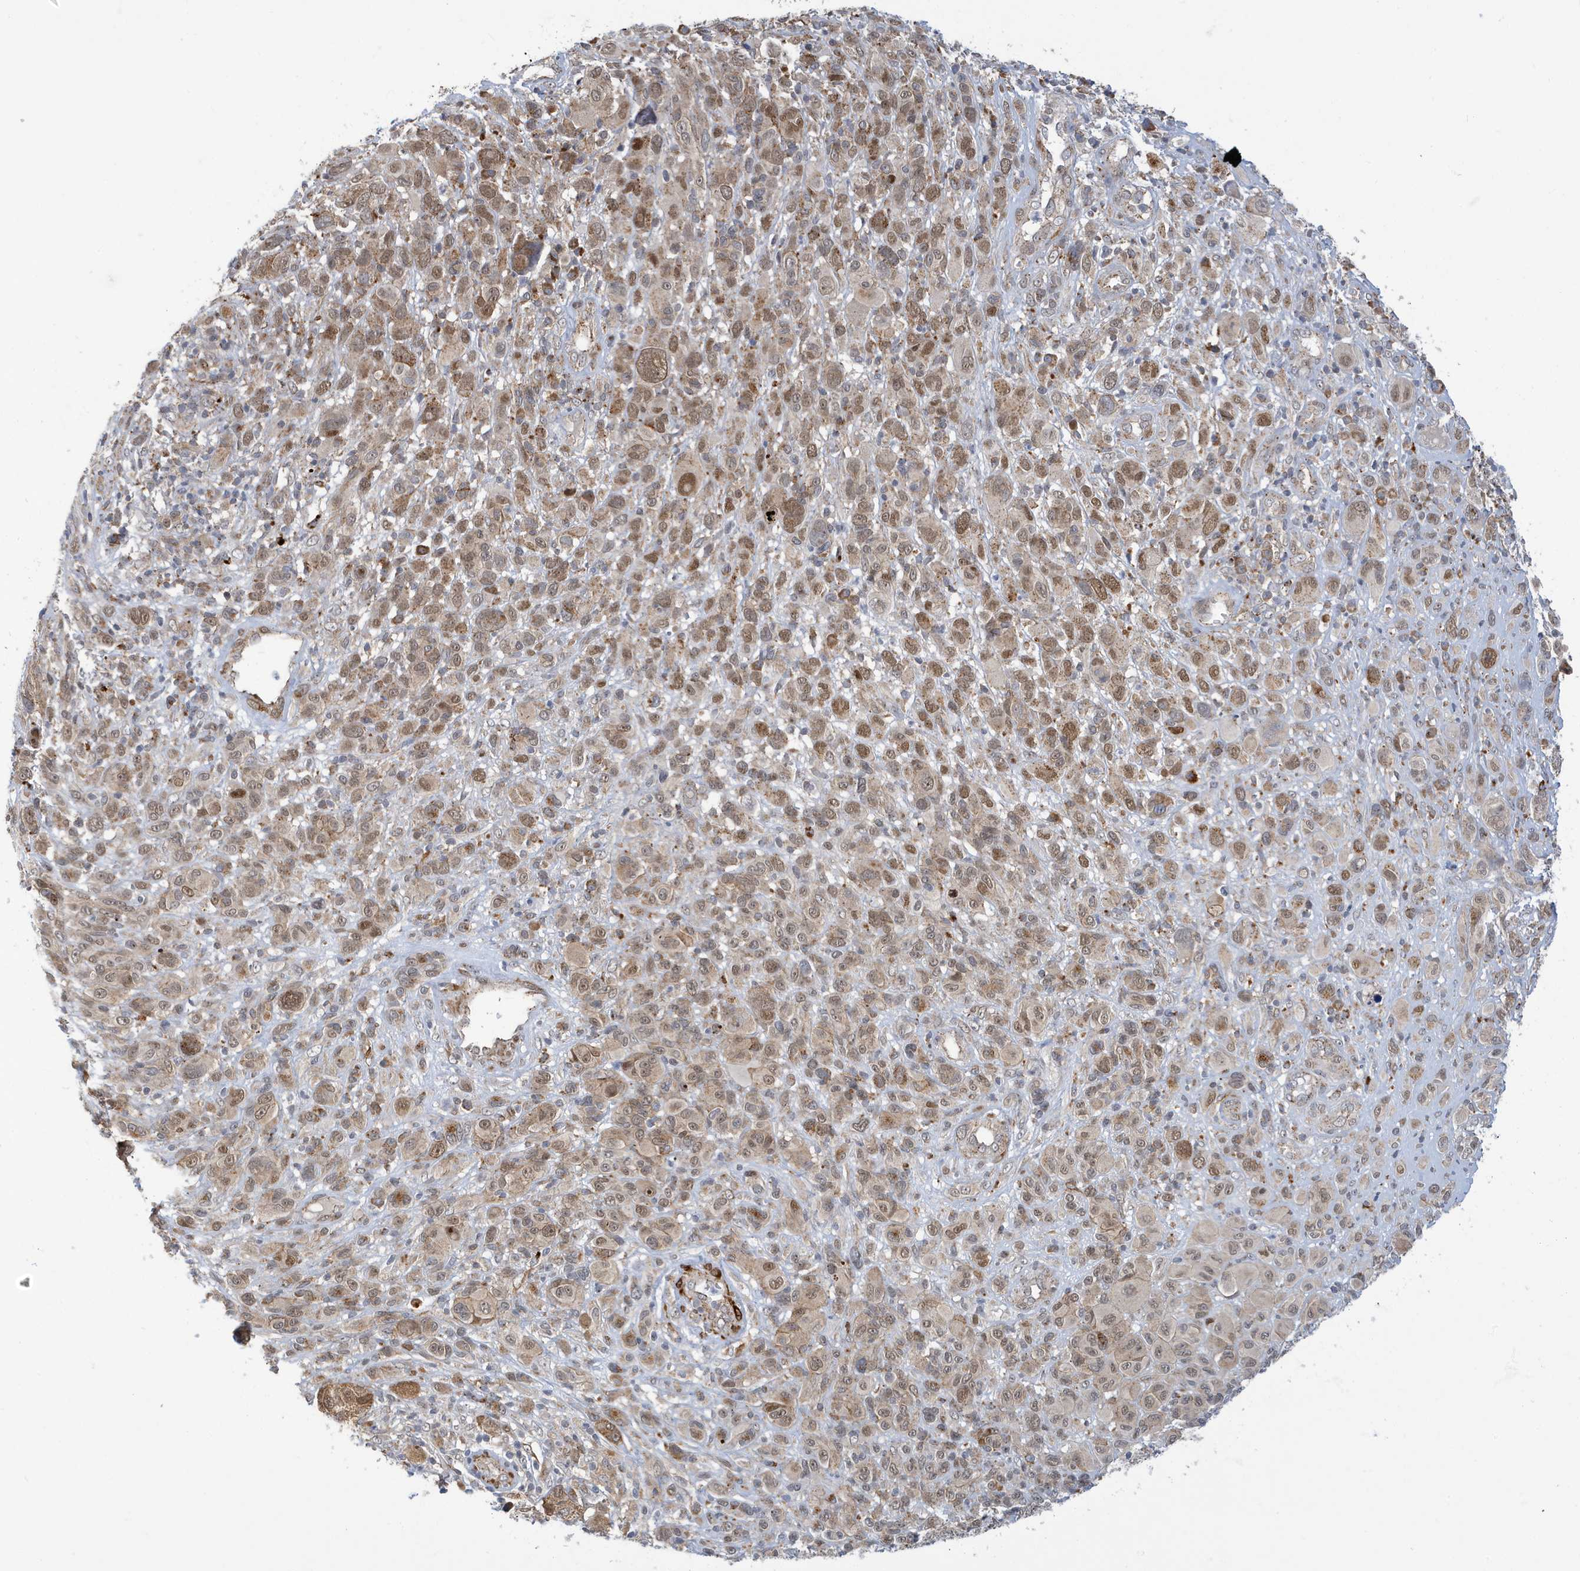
{"staining": {"intensity": "moderate", "quantity": ">75%", "location": "cytoplasmic/membranous,nuclear"}, "tissue": "melanoma", "cell_type": "Tumor cells", "image_type": "cancer", "snomed": [{"axis": "morphology", "description": "Malignant melanoma, NOS"}, {"axis": "topography", "description": "Skin of trunk"}], "caption": "Immunohistochemistry of human melanoma exhibits medium levels of moderate cytoplasmic/membranous and nuclear expression in approximately >75% of tumor cells.", "gene": "ZNF507", "patient": {"sex": "male", "age": 71}}